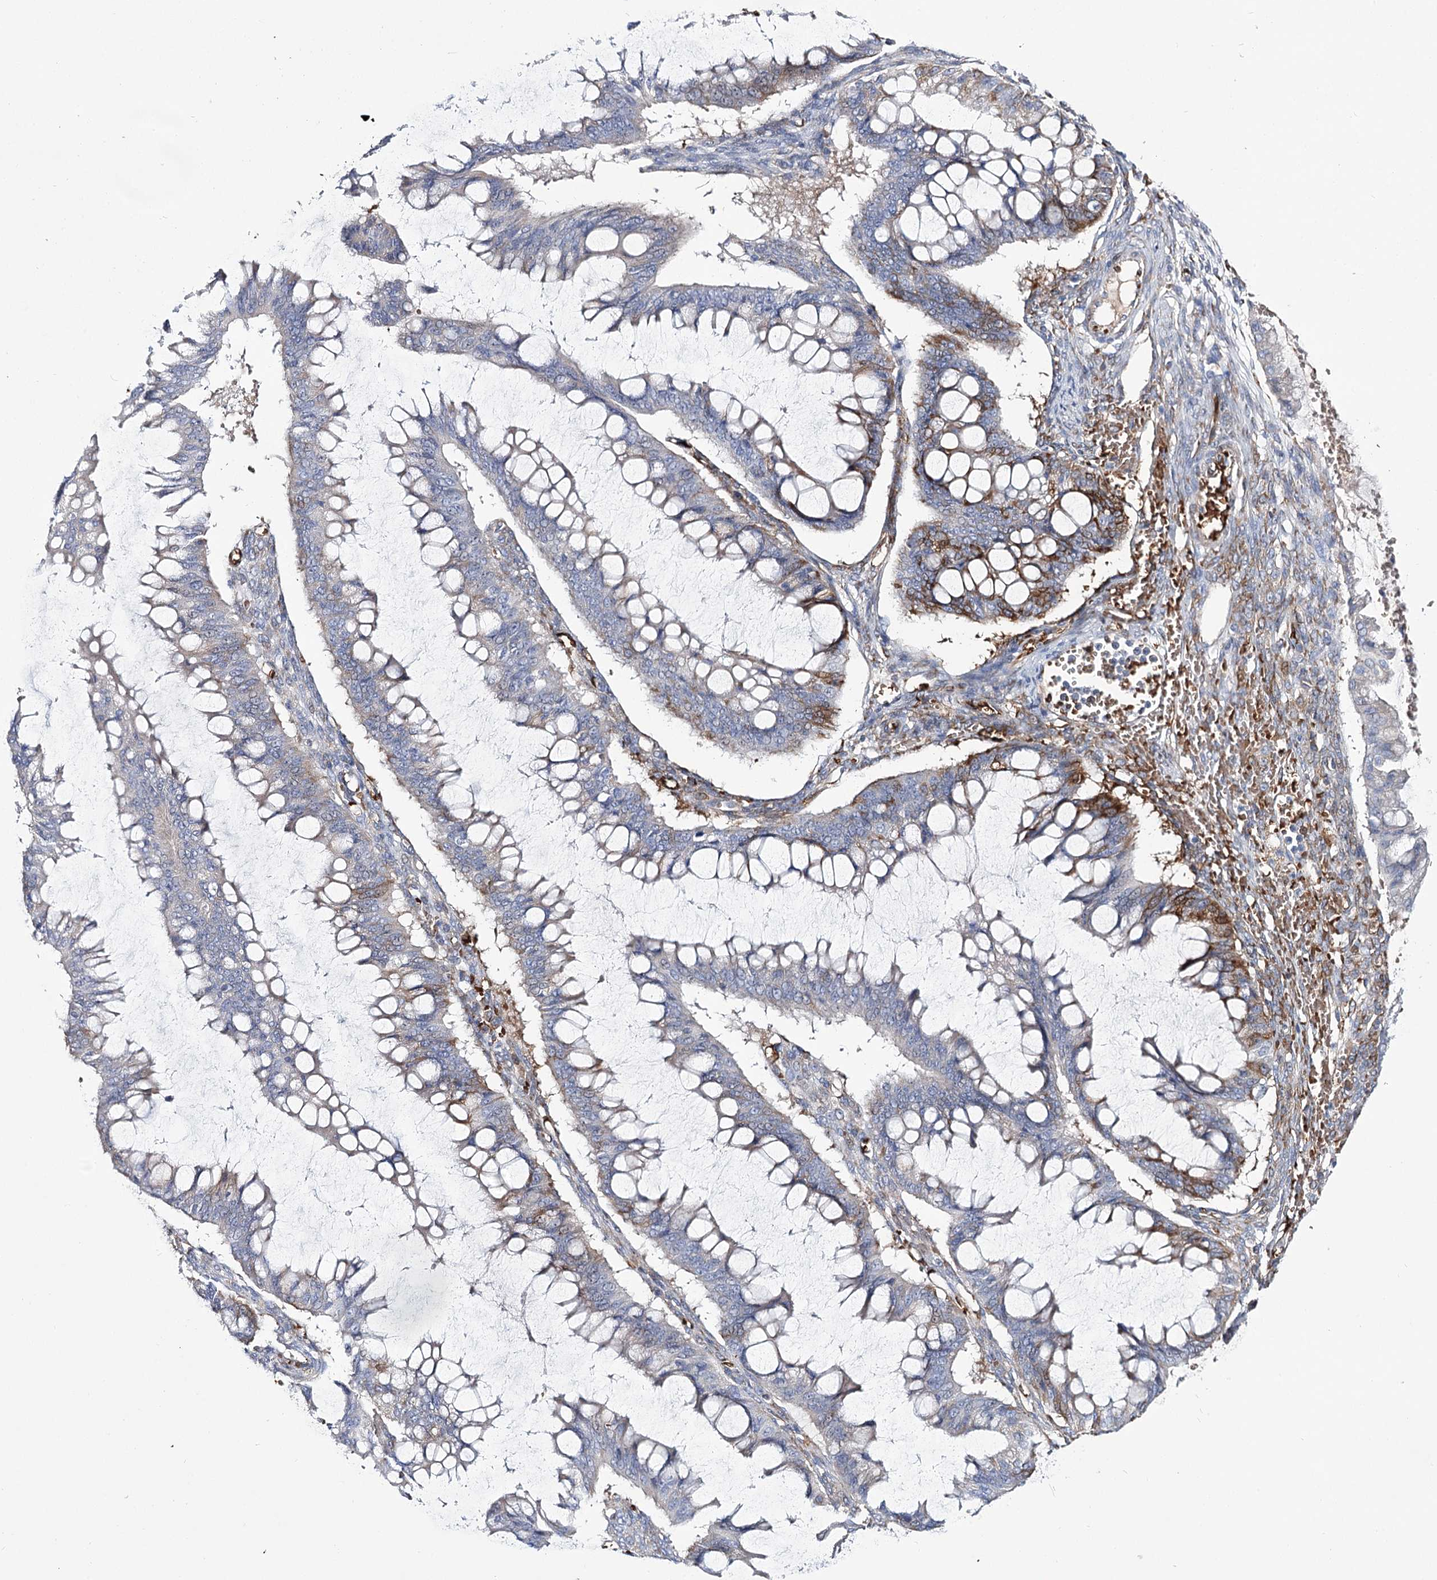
{"staining": {"intensity": "moderate", "quantity": "25%-75%", "location": "cytoplasmic/membranous"}, "tissue": "ovarian cancer", "cell_type": "Tumor cells", "image_type": "cancer", "snomed": [{"axis": "morphology", "description": "Cystadenocarcinoma, mucinous, NOS"}, {"axis": "topography", "description": "Ovary"}], "caption": "Immunohistochemical staining of human ovarian mucinous cystadenocarcinoma displays medium levels of moderate cytoplasmic/membranous staining in about 25%-75% of tumor cells.", "gene": "GBF1", "patient": {"sex": "female", "age": 73}}